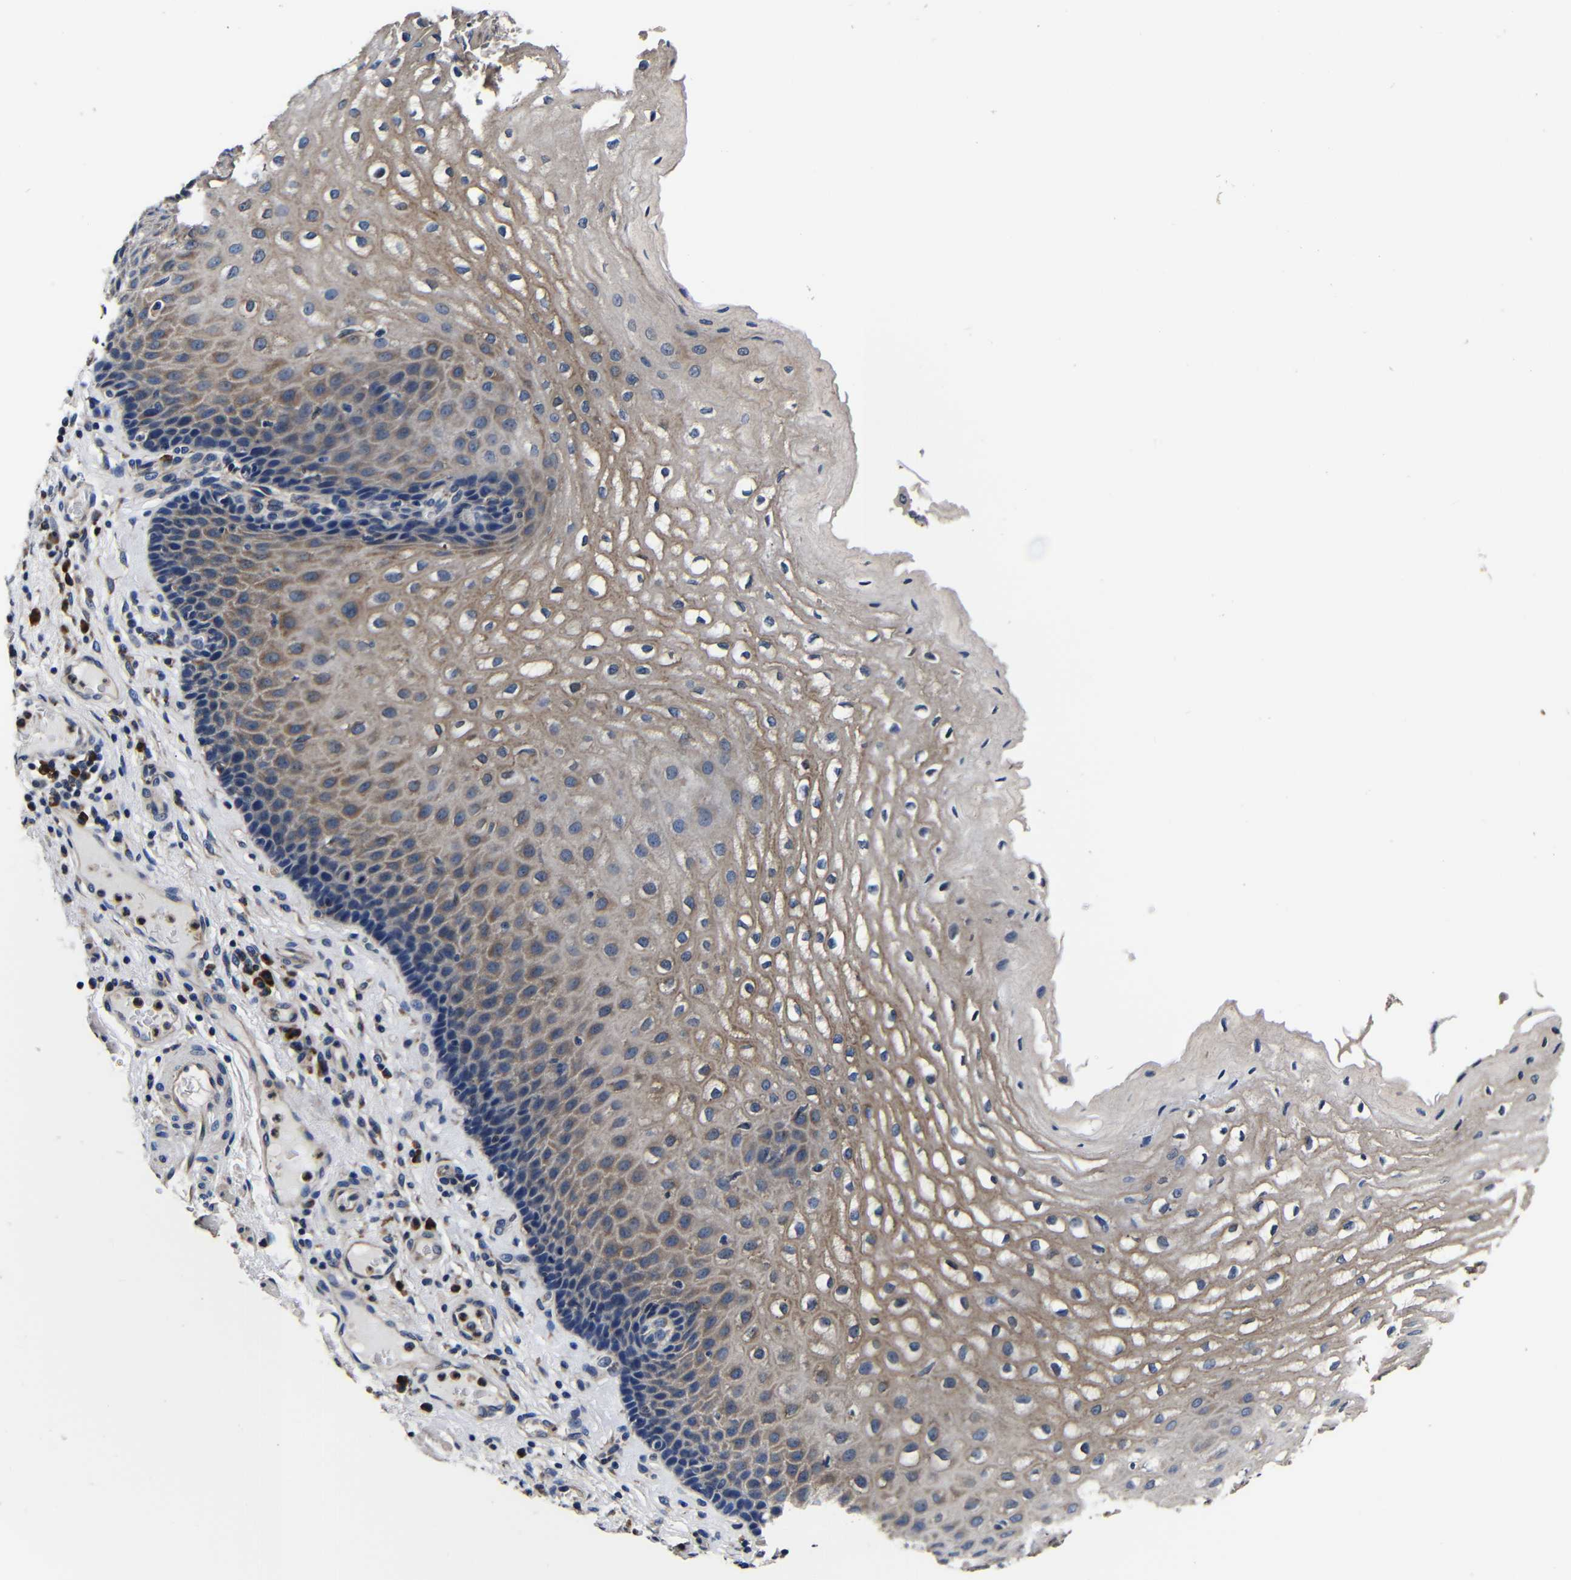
{"staining": {"intensity": "moderate", "quantity": "25%-75%", "location": "cytoplasmic/membranous"}, "tissue": "esophagus", "cell_type": "Squamous epithelial cells", "image_type": "normal", "snomed": [{"axis": "morphology", "description": "Normal tissue, NOS"}, {"axis": "topography", "description": "Esophagus"}], "caption": "IHC (DAB (3,3'-diaminobenzidine)) staining of benign esophagus displays moderate cytoplasmic/membranous protein expression in approximately 25%-75% of squamous epithelial cells.", "gene": "SCN9A", "patient": {"sex": "male", "age": 54}}